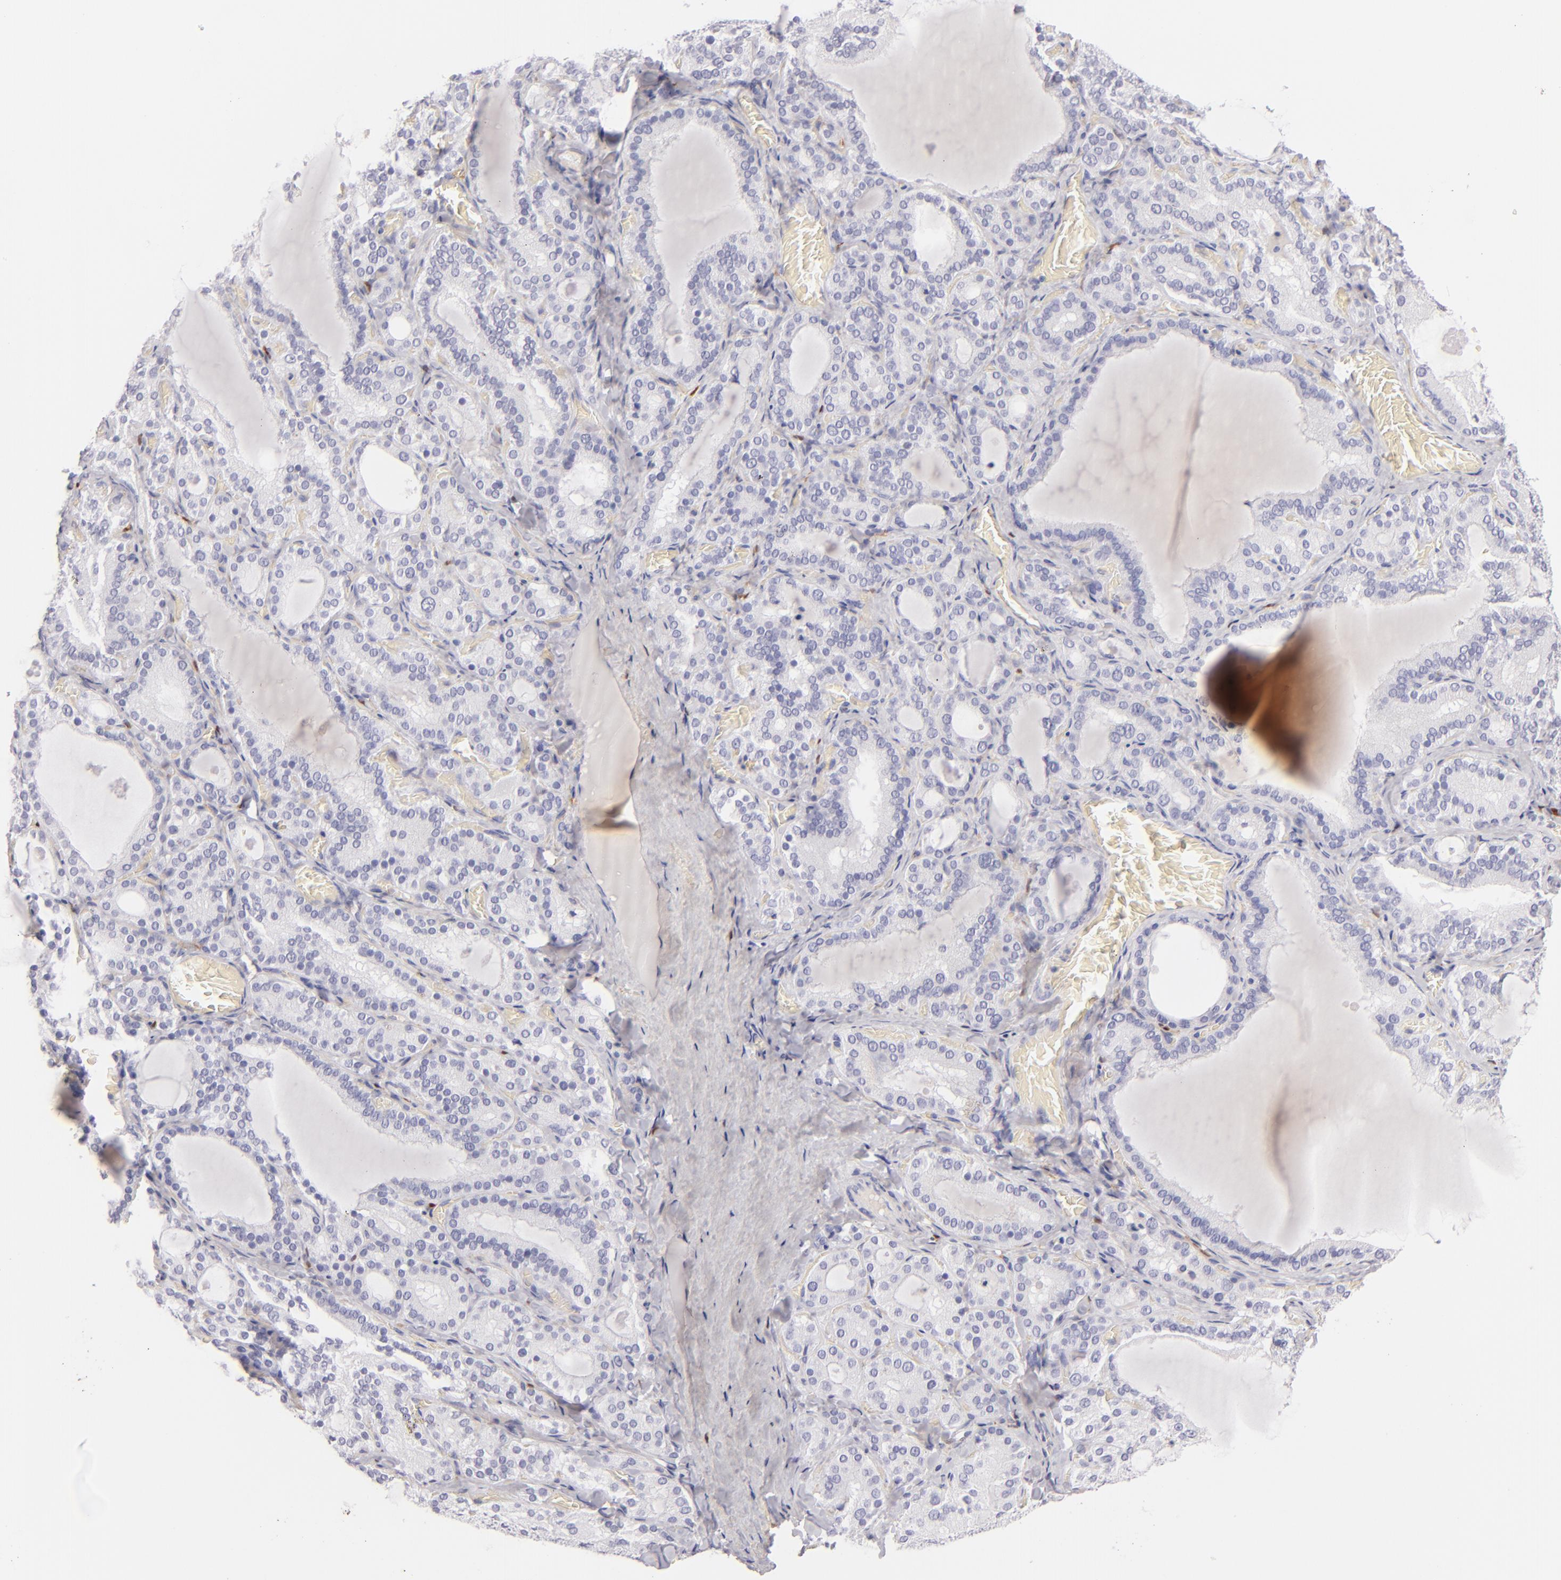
{"staining": {"intensity": "negative", "quantity": "none", "location": "none"}, "tissue": "thyroid gland", "cell_type": "Glandular cells", "image_type": "normal", "snomed": [{"axis": "morphology", "description": "Normal tissue, NOS"}, {"axis": "topography", "description": "Thyroid gland"}], "caption": "Photomicrograph shows no protein staining in glandular cells of normal thyroid gland.", "gene": "F13A1", "patient": {"sex": "female", "age": 33}}